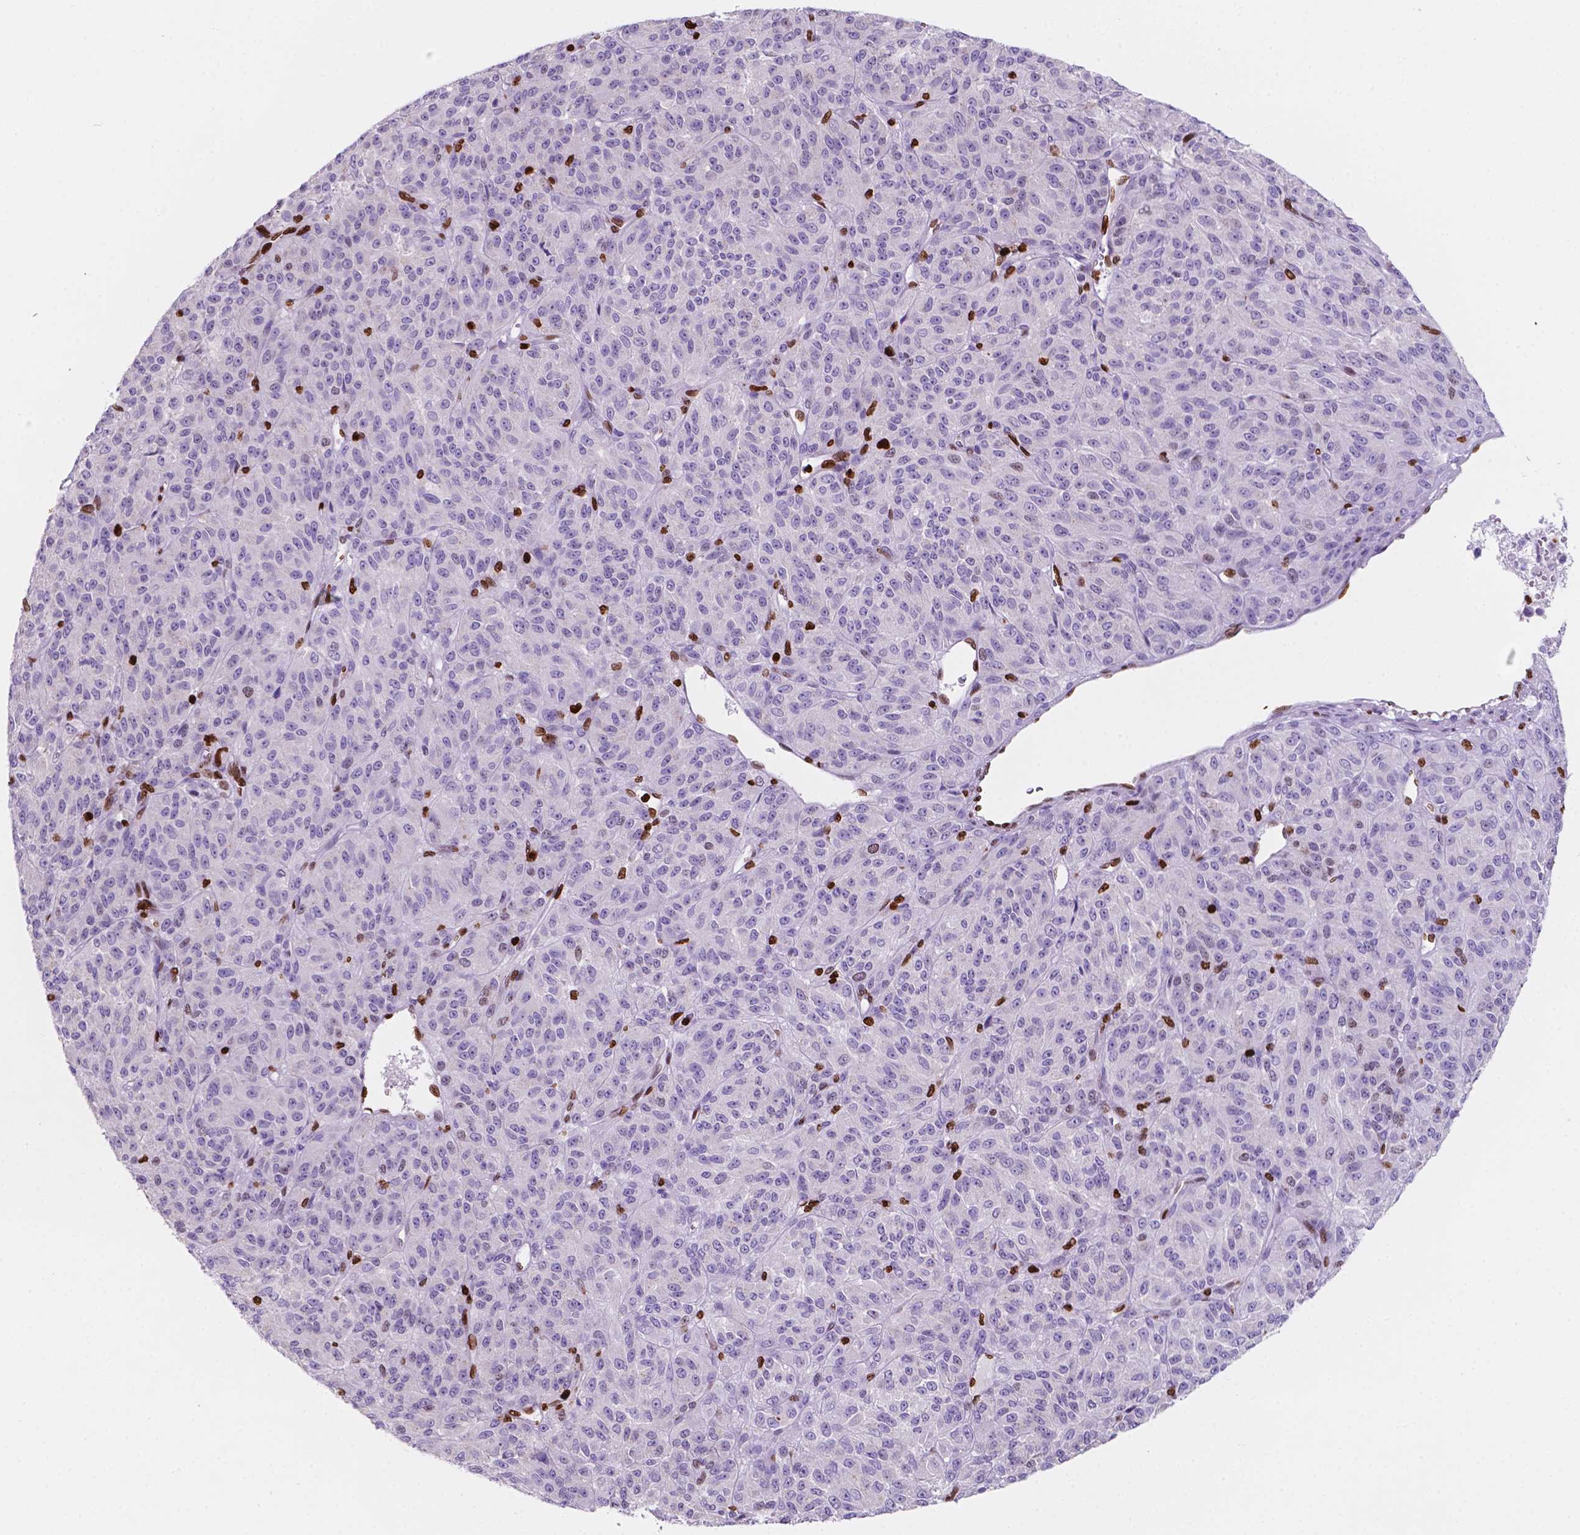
{"staining": {"intensity": "moderate", "quantity": "<25%", "location": "nuclear"}, "tissue": "melanoma", "cell_type": "Tumor cells", "image_type": "cancer", "snomed": [{"axis": "morphology", "description": "Malignant melanoma, Metastatic site"}, {"axis": "topography", "description": "Brain"}], "caption": "Human melanoma stained for a protein (brown) shows moderate nuclear positive positivity in approximately <25% of tumor cells.", "gene": "CBY3", "patient": {"sex": "female", "age": 56}}